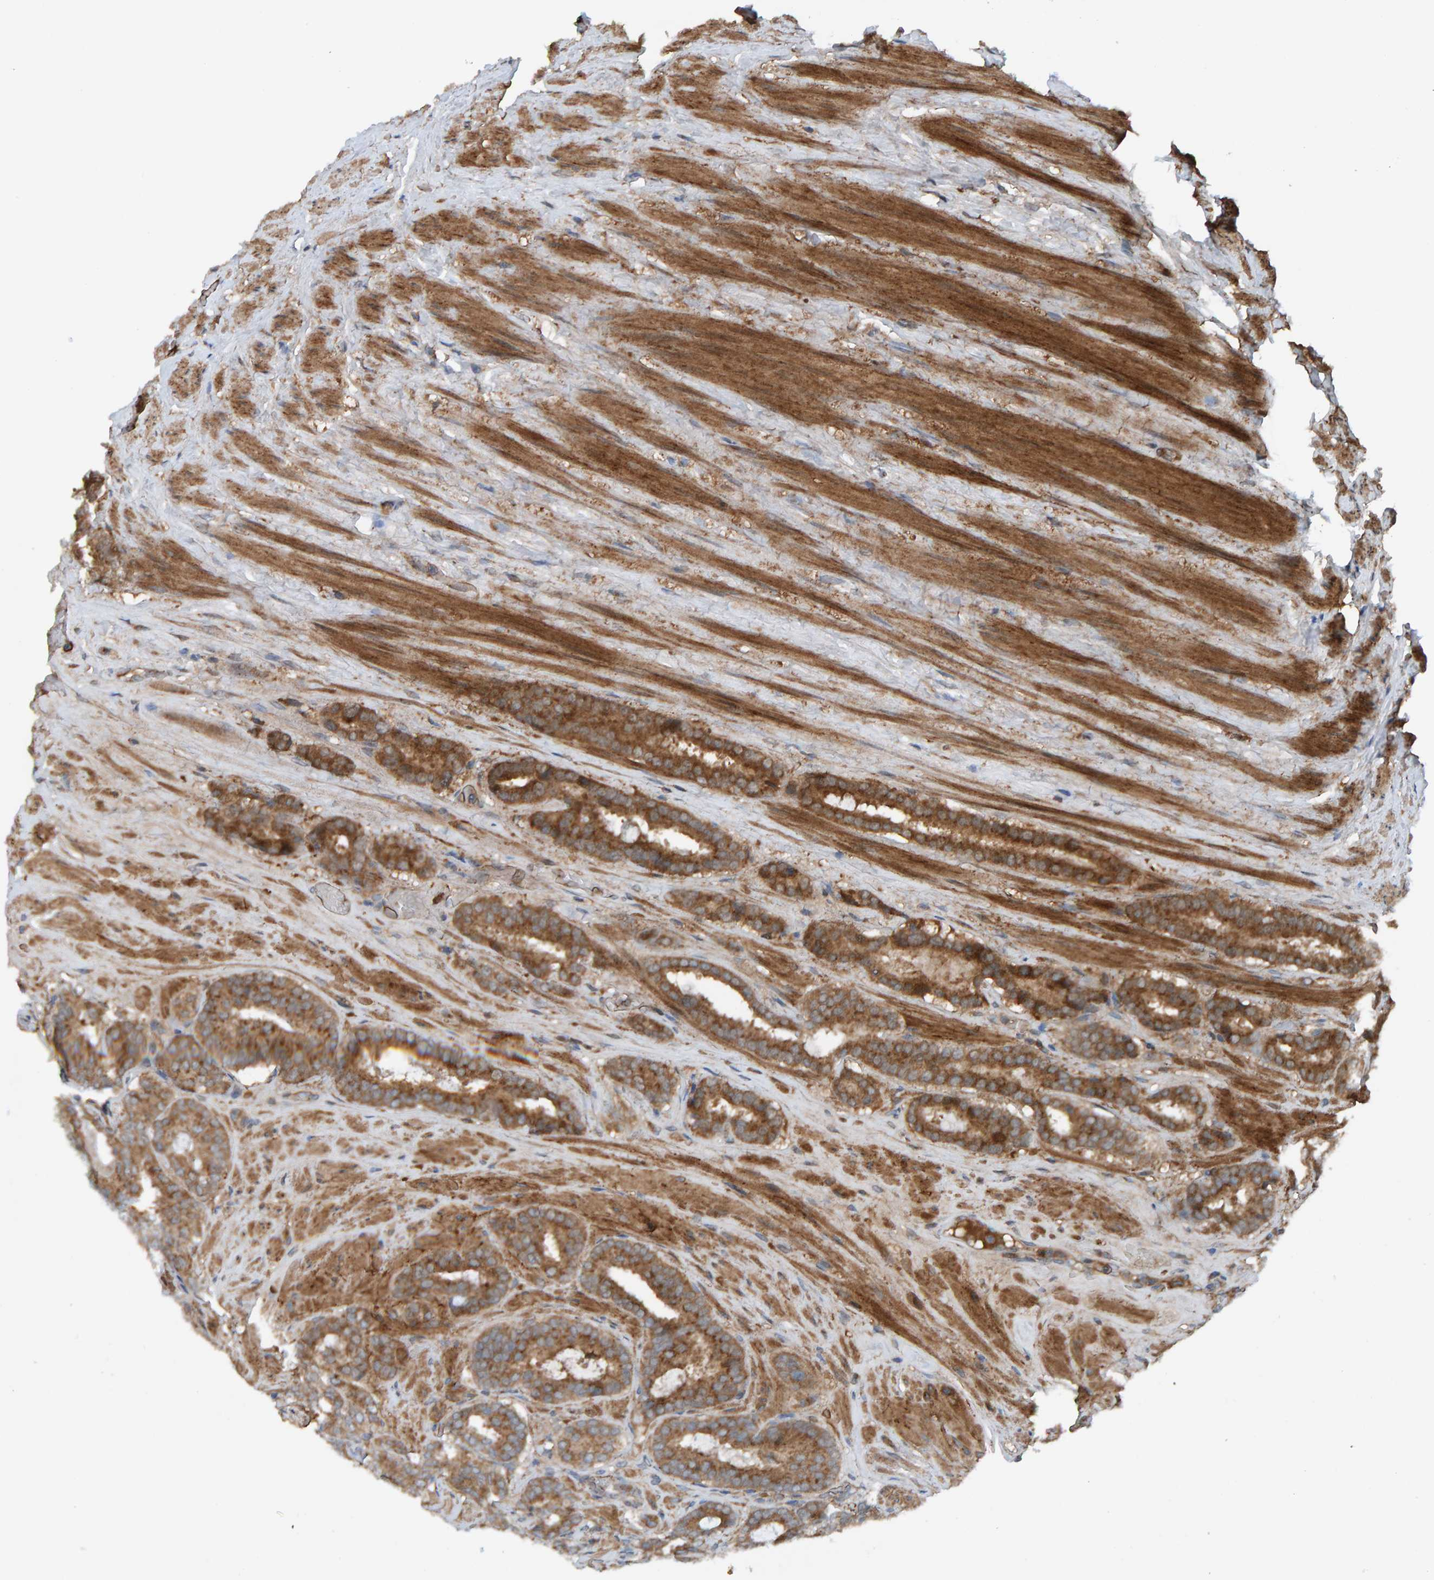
{"staining": {"intensity": "moderate", "quantity": ">75%", "location": "cytoplasmic/membranous"}, "tissue": "prostate cancer", "cell_type": "Tumor cells", "image_type": "cancer", "snomed": [{"axis": "morphology", "description": "Adenocarcinoma, Low grade"}, {"axis": "topography", "description": "Prostate"}], "caption": "Prostate low-grade adenocarcinoma tissue displays moderate cytoplasmic/membranous staining in approximately >75% of tumor cells, visualized by immunohistochemistry.", "gene": "CUEDC1", "patient": {"sex": "male", "age": 69}}